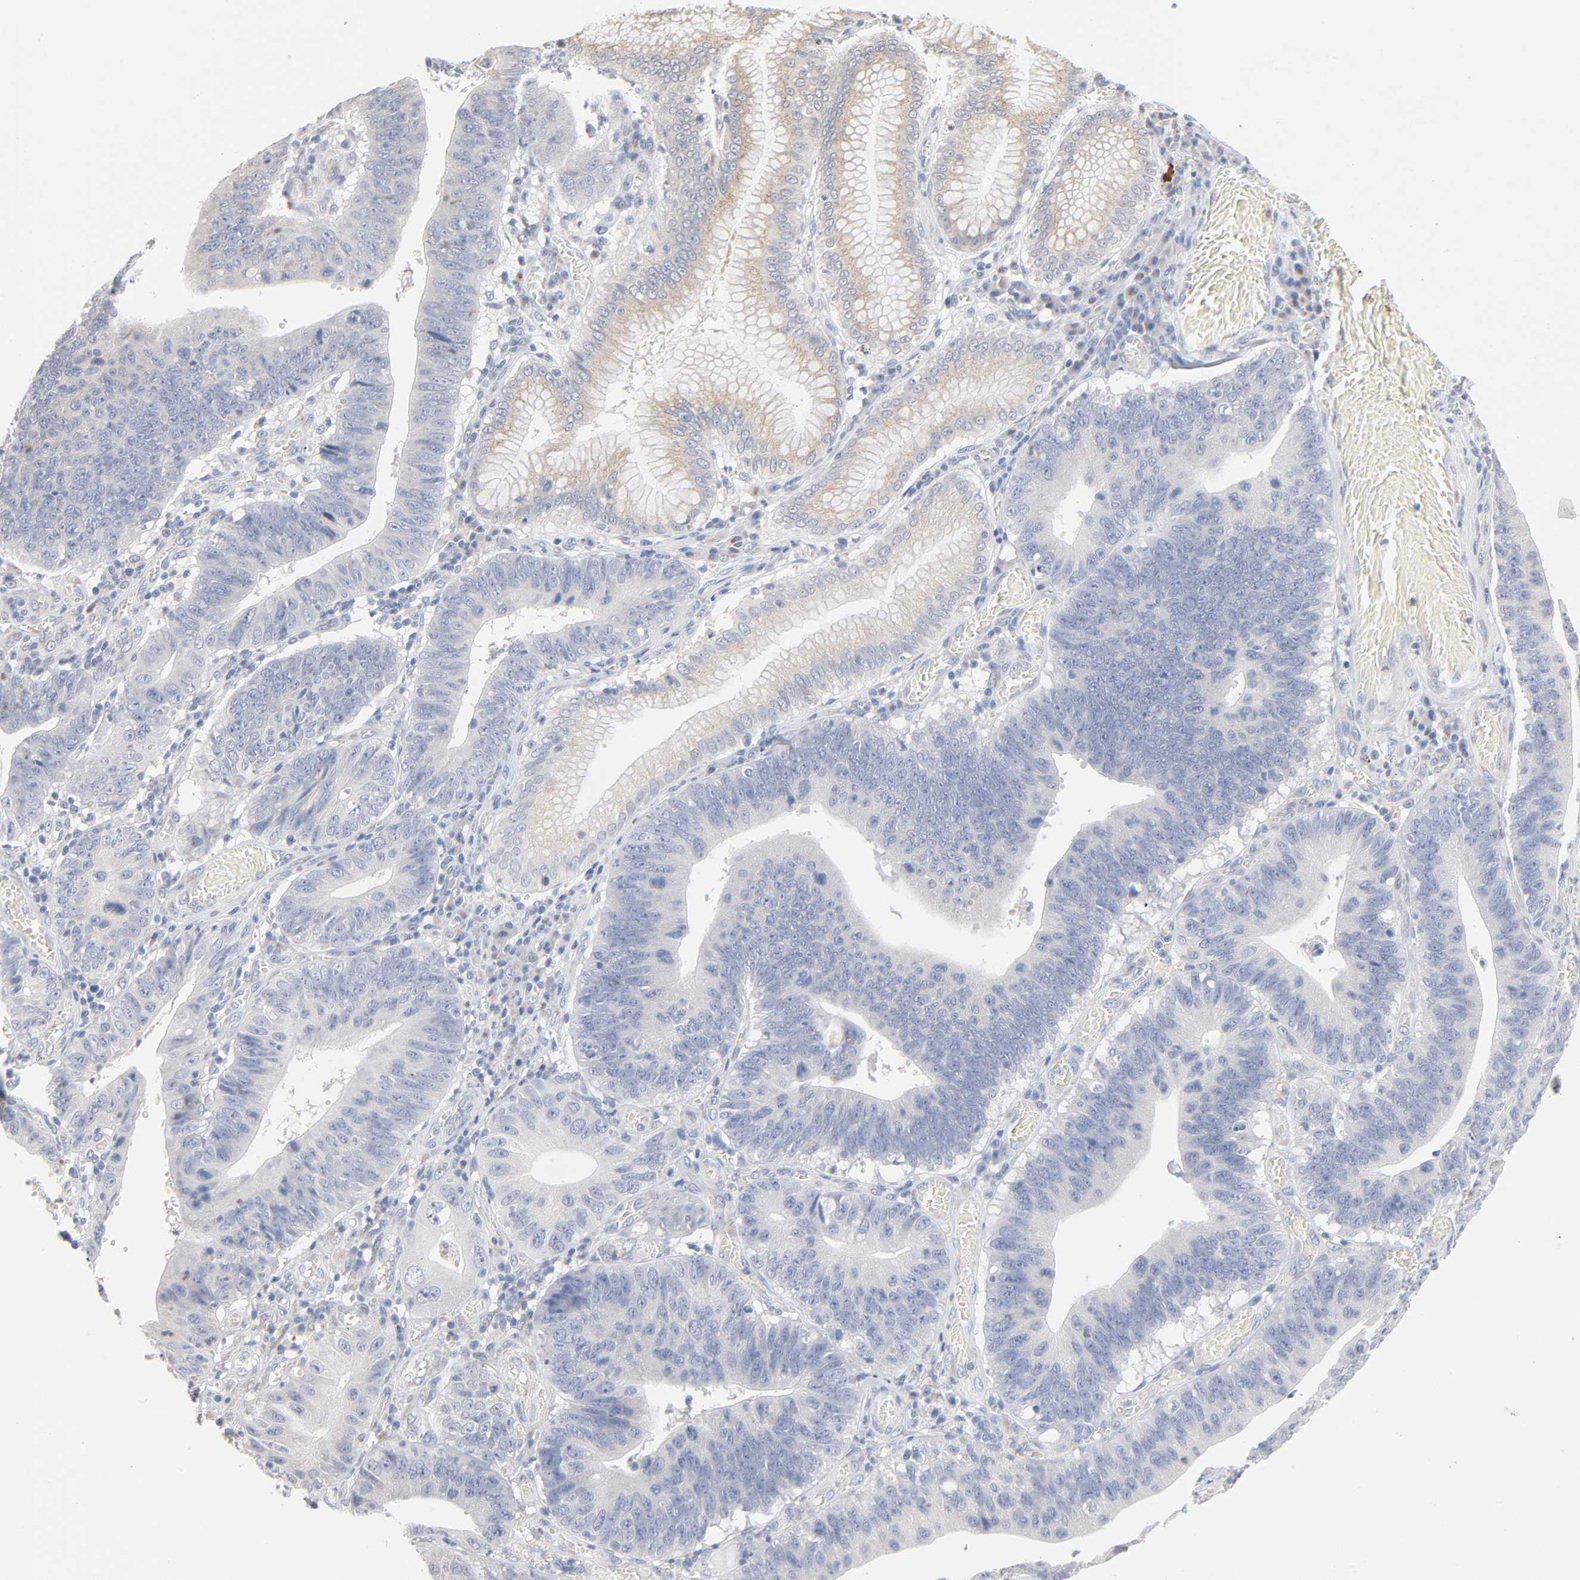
{"staining": {"intensity": "negative", "quantity": "none", "location": "none"}, "tissue": "stomach cancer", "cell_type": "Tumor cells", "image_type": "cancer", "snomed": [{"axis": "morphology", "description": "Adenocarcinoma, NOS"}, {"axis": "topography", "description": "Stomach"}, {"axis": "topography", "description": "Gastric cardia"}], "caption": "Immunohistochemistry (IHC) of human stomach cancer (adenocarcinoma) demonstrates no expression in tumor cells.", "gene": "AK7", "patient": {"sex": "male", "age": 59}}